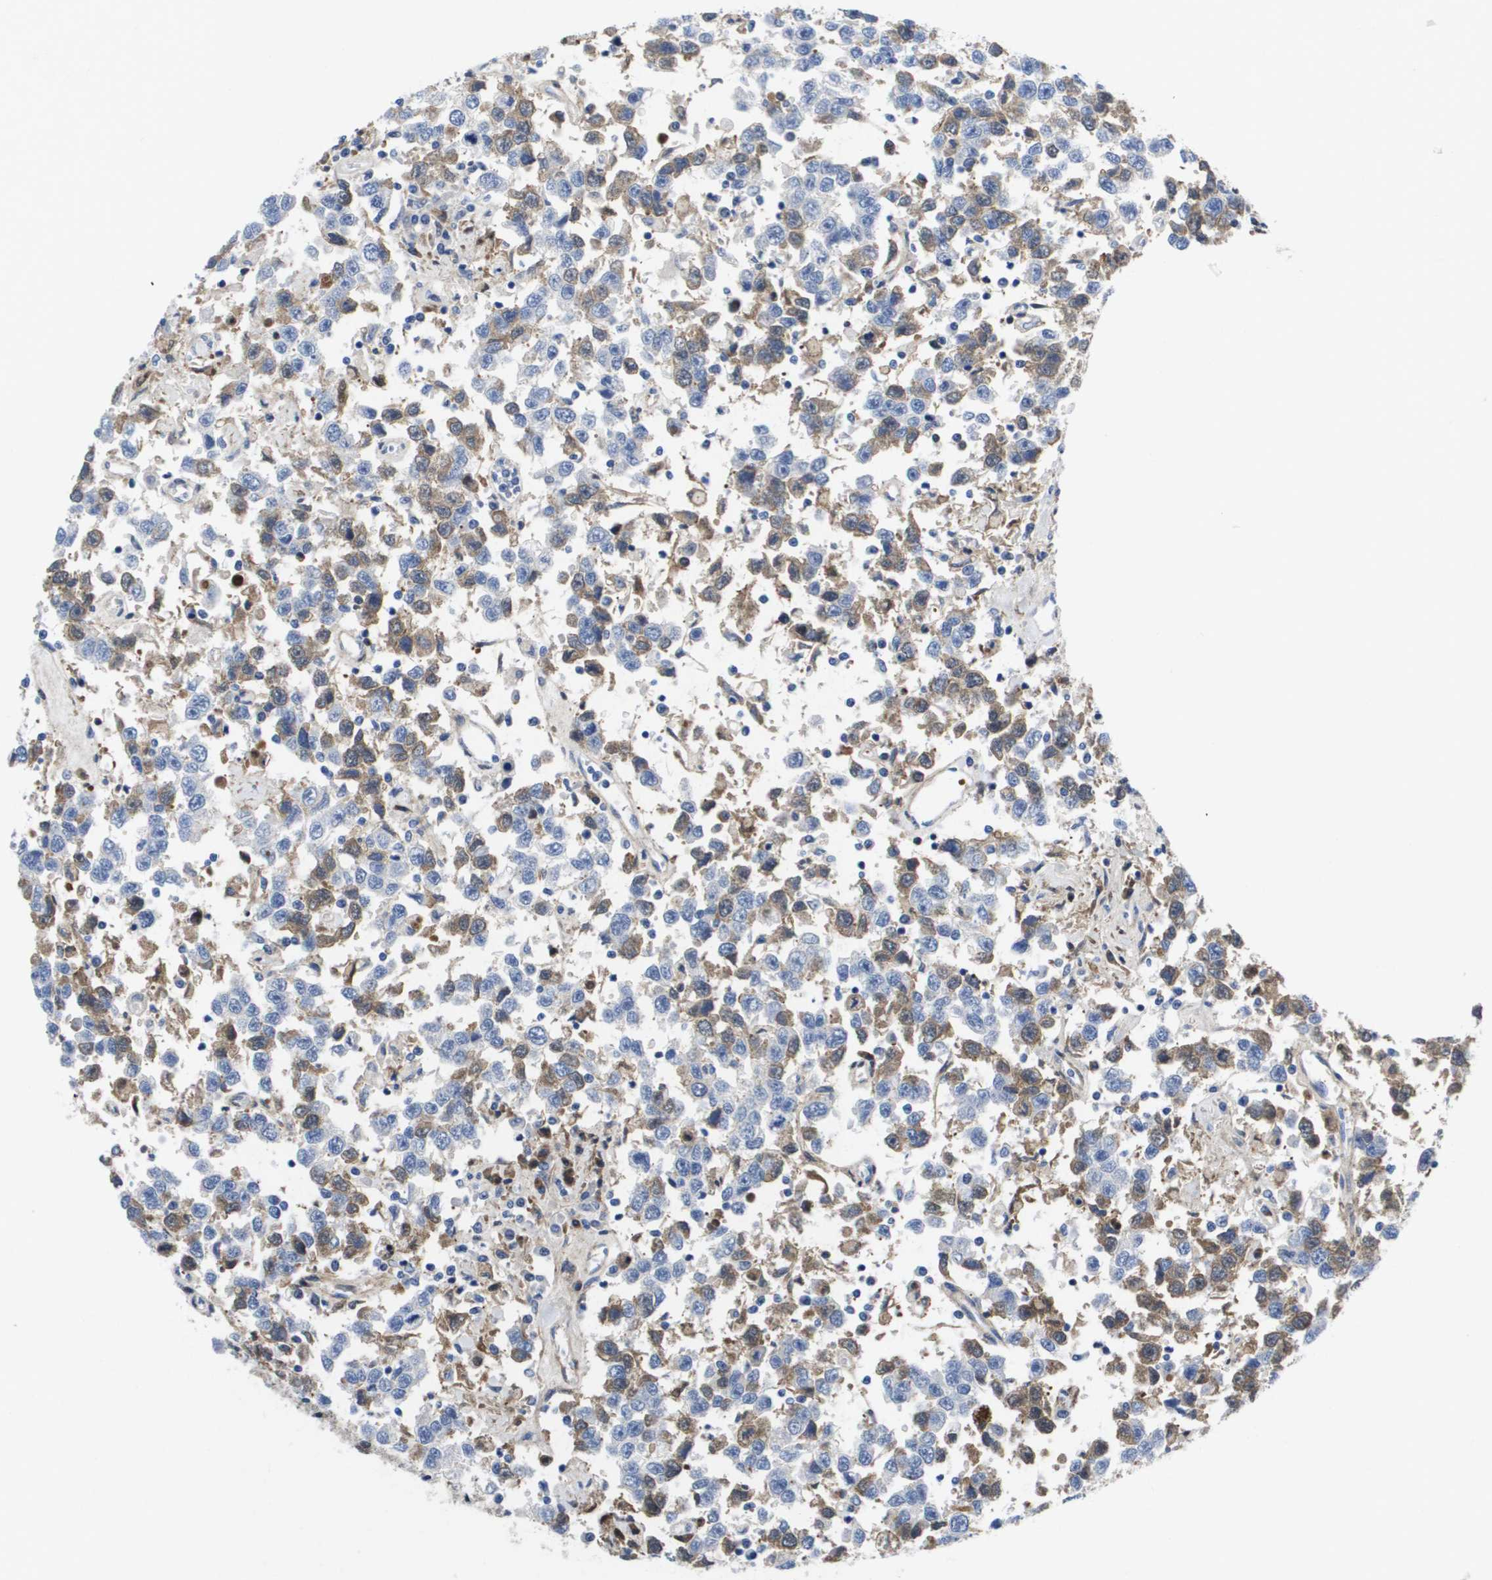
{"staining": {"intensity": "weak", "quantity": "25%-75%", "location": "cytoplasmic/membranous"}, "tissue": "testis cancer", "cell_type": "Tumor cells", "image_type": "cancer", "snomed": [{"axis": "morphology", "description": "Seminoma, NOS"}, {"axis": "topography", "description": "Testis"}], "caption": "Immunohistochemical staining of testis seminoma exhibits low levels of weak cytoplasmic/membranous protein positivity in approximately 25%-75% of tumor cells. Nuclei are stained in blue.", "gene": "SERPINC1", "patient": {"sex": "male", "age": 41}}